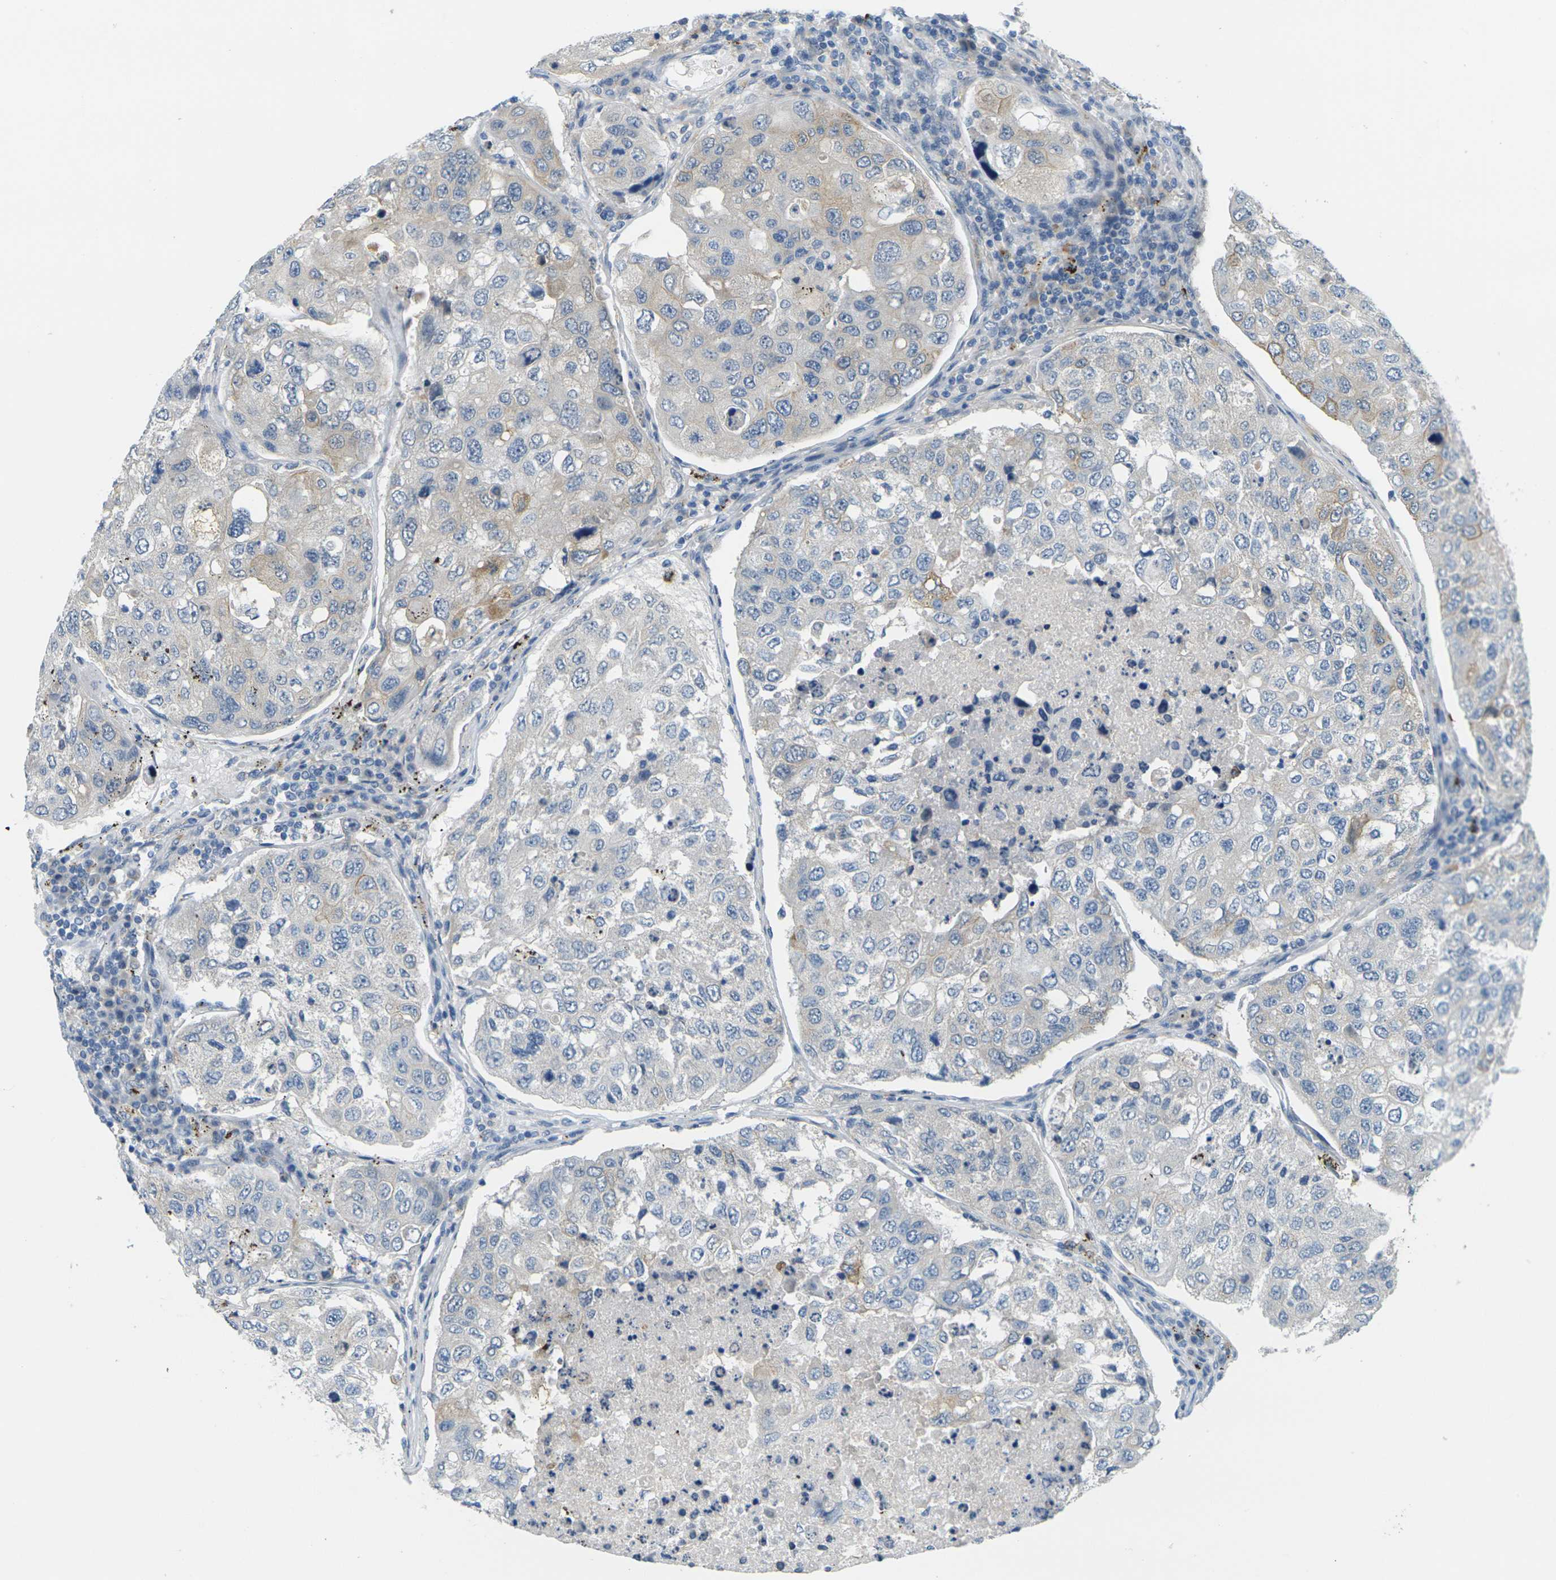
{"staining": {"intensity": "negative", "quantity": "none", "location": "none"}, "tissue": "urothelial cancer", "cell_type": "Tumor cells", "image_type": "cancer", "snomed": [{"axis": "morphology", "description": "Urothelial carcinoma, High grade"}, {"axis": "topography", "description": "Lymph node"}, {"axis": "topography", "description": "Urinary bladder"}], "caption": "Tumor cells are negative for brown protein staining in urothelial cancer. (DAB IHC, high magnification).", "gene": "CYP2C8", "patient": {"sex": "male", "age": 51}}